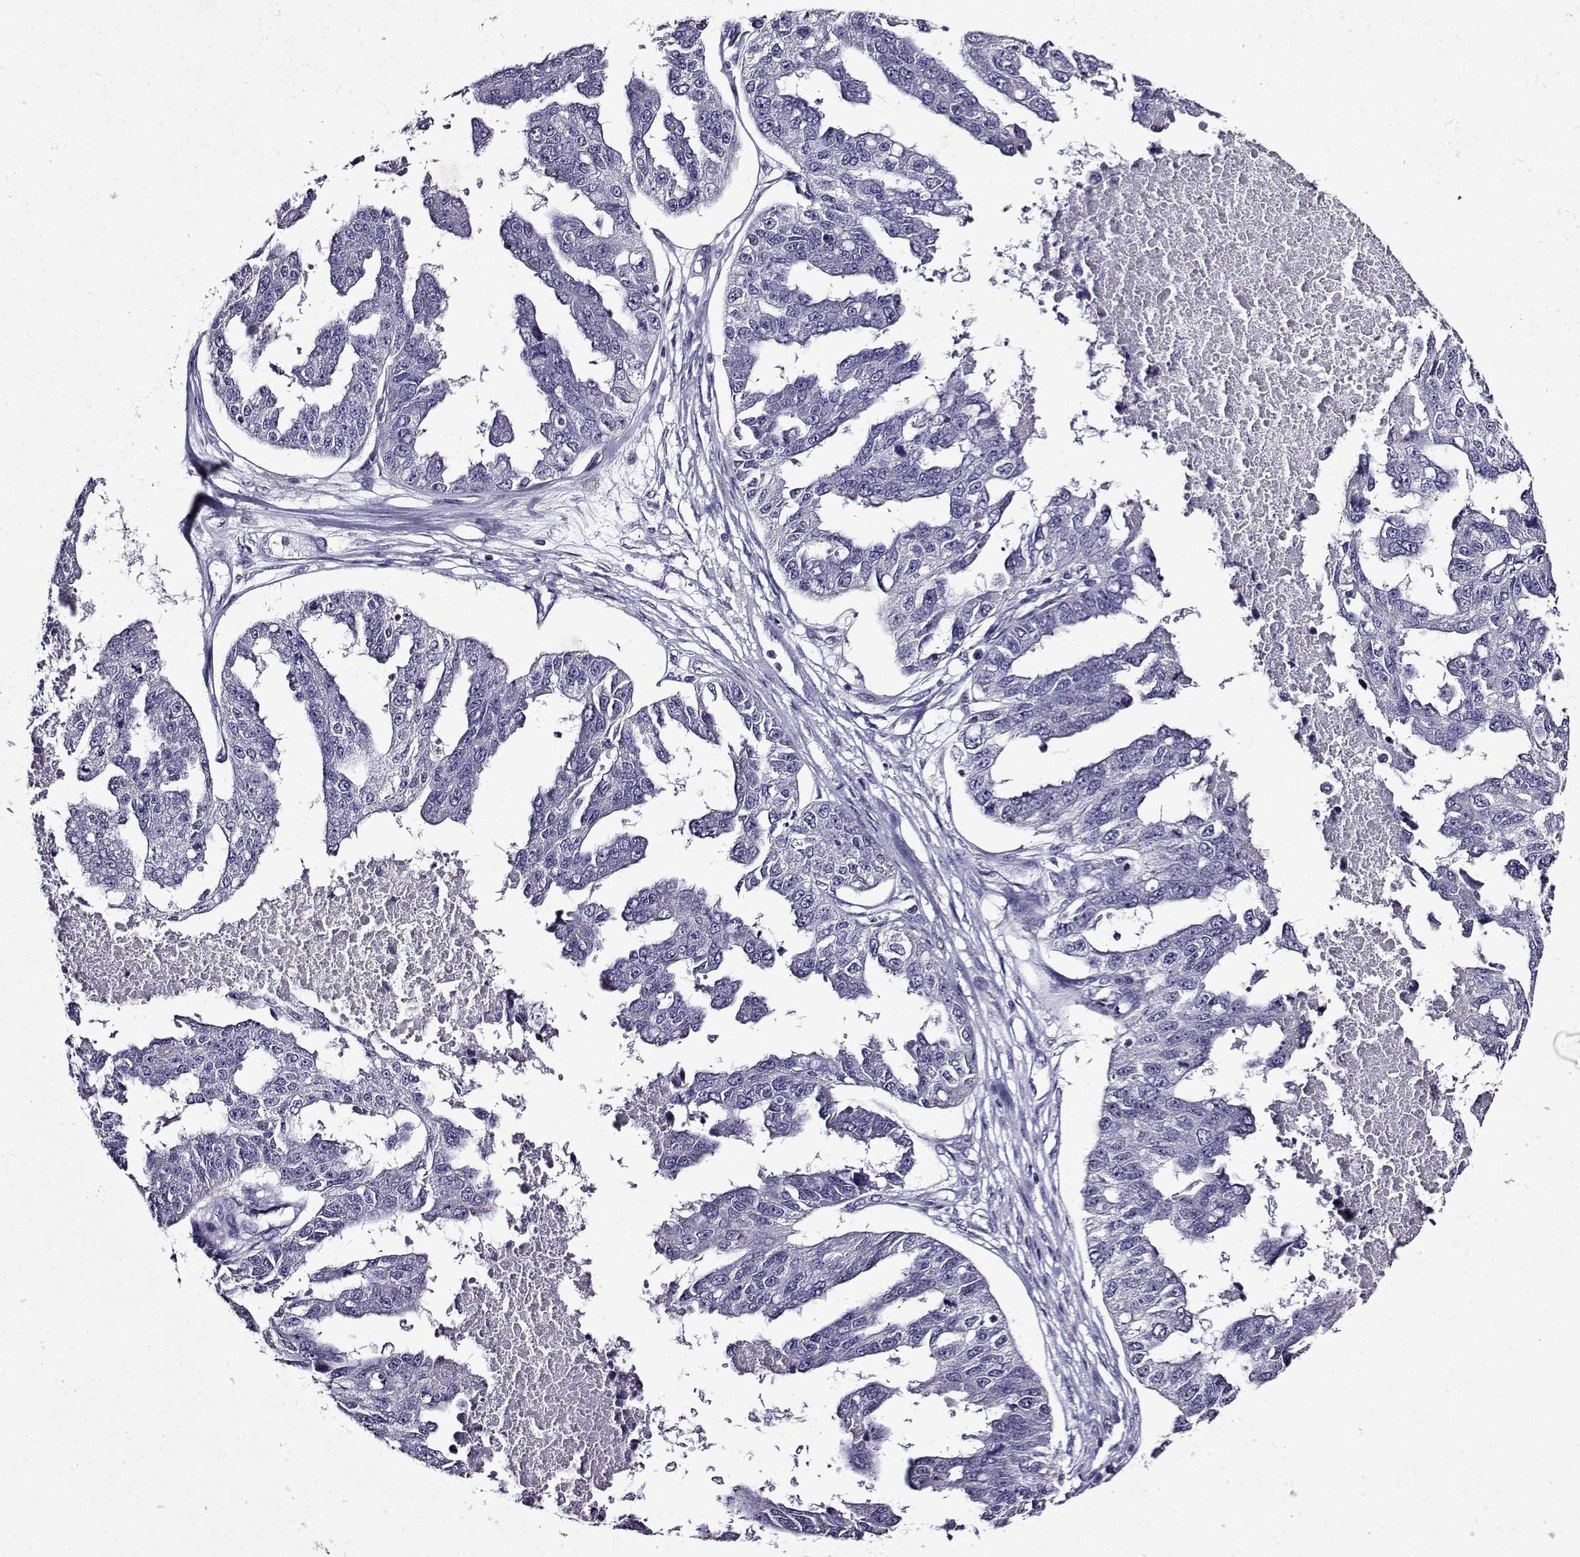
{"staining": {"intensity": "negative", "quantity": "none", "location": "none"}, "tissue": "ovarian cancer", "cell_type": "Tumor cells", "image_type": "cancer", "snomed": [{"axis": "morphology", "description": "Cystadenocarcinoma, serous, NOS"}, {"axis": "topography", "description": "Ovary"}], "caption": "This is a image of immunohistochemistry (IHC) staining of ovarian serous cystadenocarcinoma, which shows no positivity in tumor cells.", "gene": "TMEM266", "patient": {"sex": "female", "age": 58}}